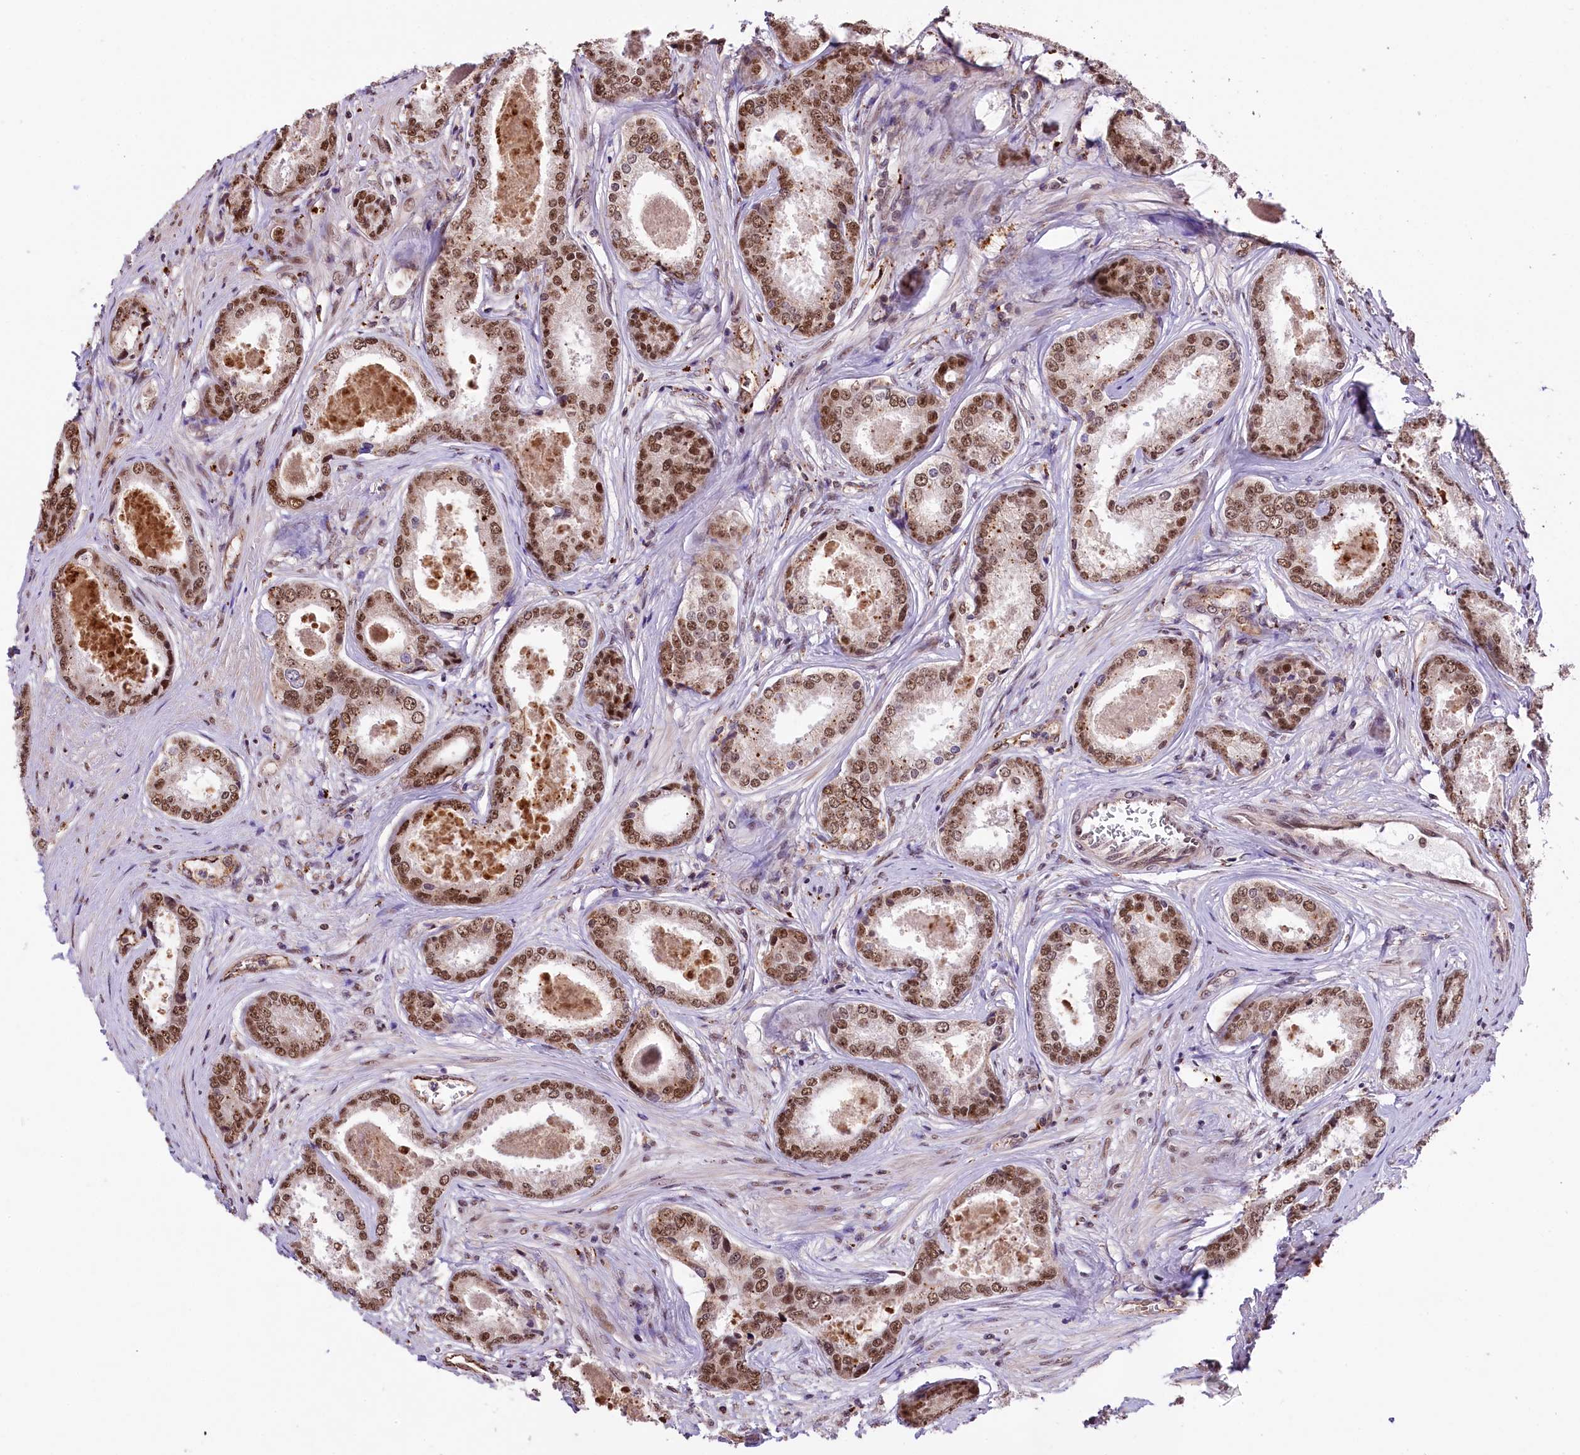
{"staining": {"intensity": "moderate", "quantity": ">75%", "location": "cytoplasmic/membranous,nuclear"}, "tissue": "prostate cancer", "cell_type": "Tumor cells", "image_type": "cancer", "snomed": [{"axis": "morphology", "description": "Adenocarcinoma, Low grade"}, {"axis": "topography", "description": "Prostate"}], "caption": "Immunohistochemical staining of prostate low-grade adenocarcinoma exhibits moderate cytoplasmic/membranous and nuclear protein staining in approximately >75% of tumor cells.", "gene": "MRPL54", "patient": {"sex": "male", "age": 68}}